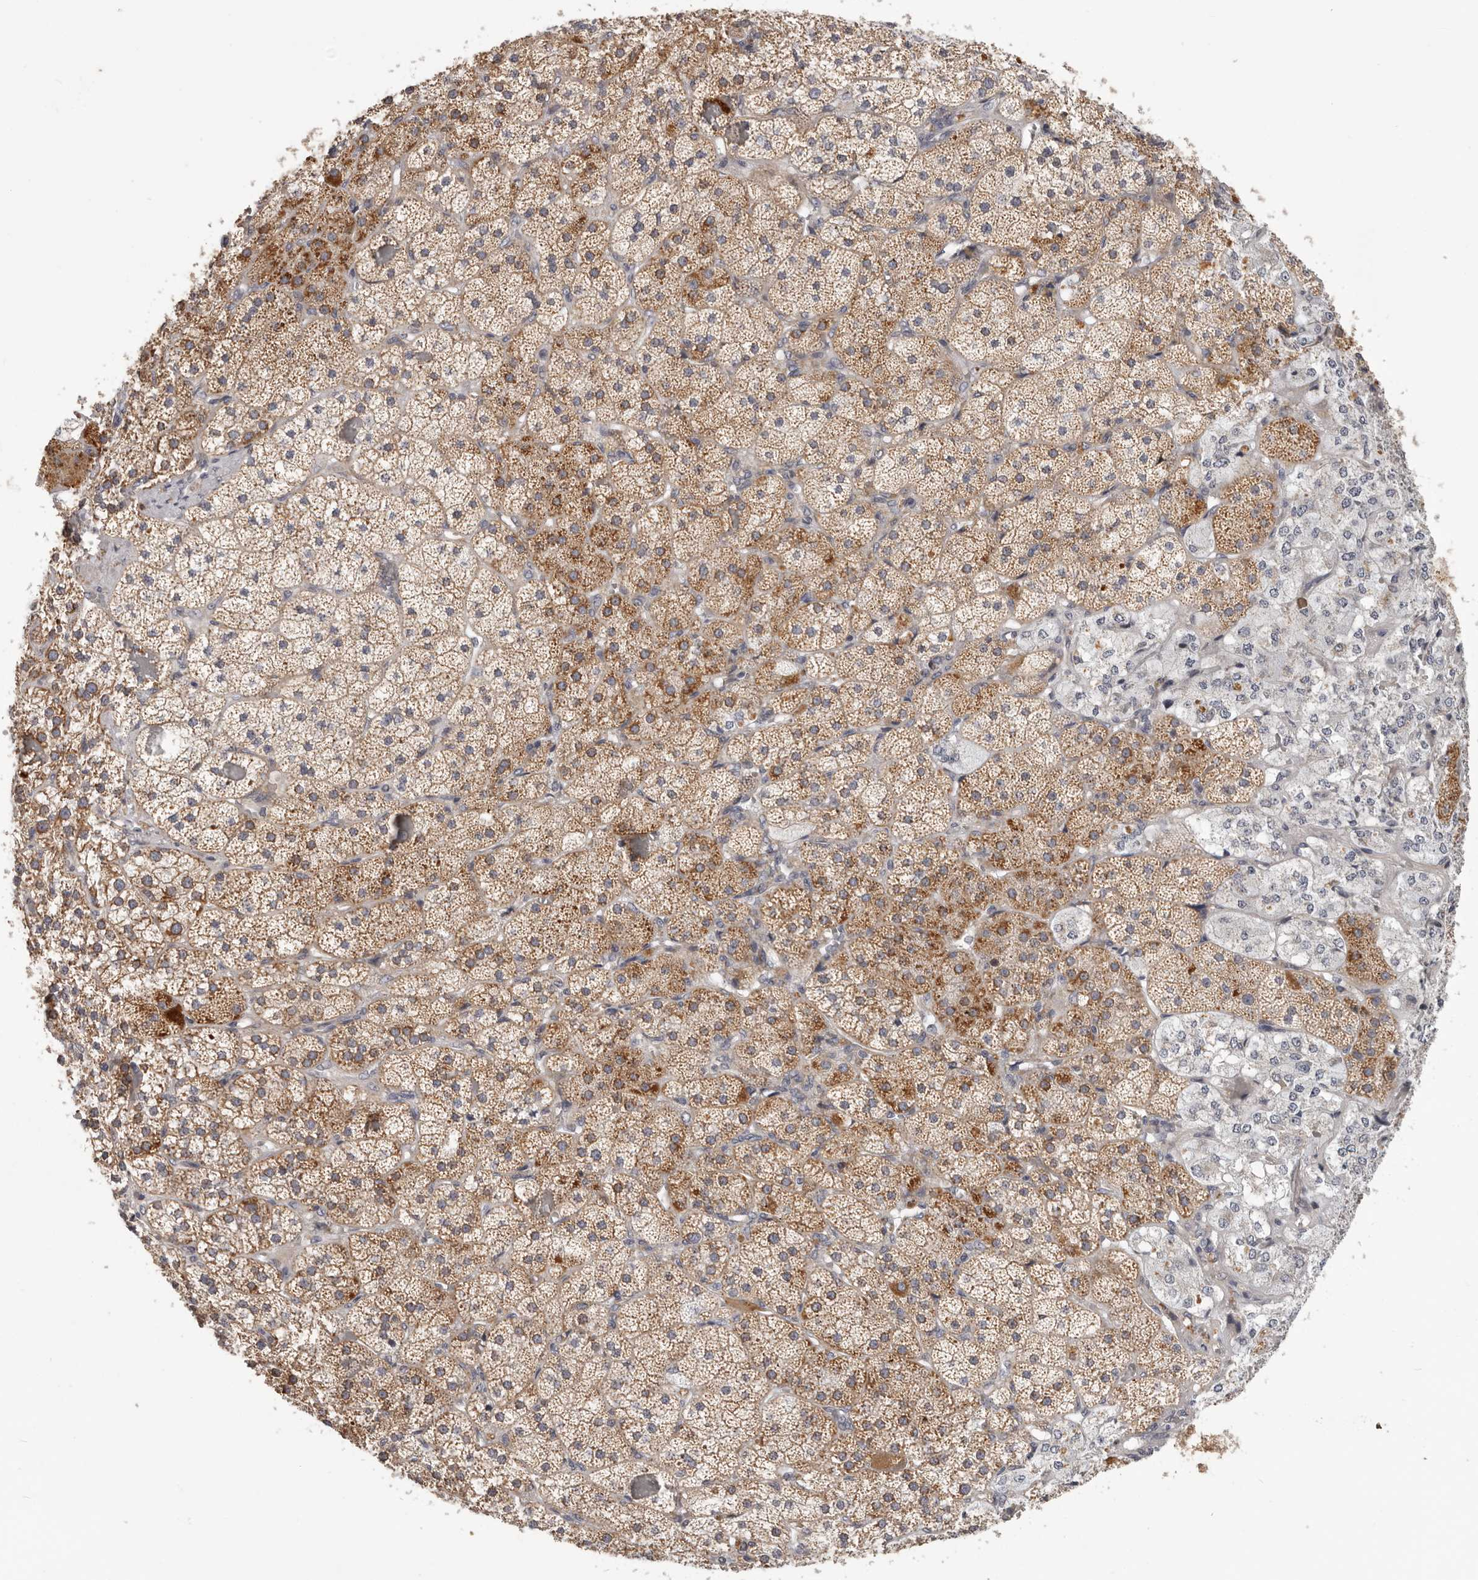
{"staining": {"intensity": "moderate", "quantity": ">75%", "location": "cytoplasmic/membranous"}, "tissue": "adrenal gland", "cell_type": "Glandular cells", "image_type": "normal", "snomed": [{"axis": "morphology", "description": "Normal tissue, NOS"}, {"axis": "topography", "description": "Adrenal gland"}], "caption": "Adrenal gland stained with a brown dye shows moderate cytoplasmic/membranous positive staining in approximately >75% of glandular cells.", "gene": "MRPS10", "patient": {"sex": "male", "age": 57}}